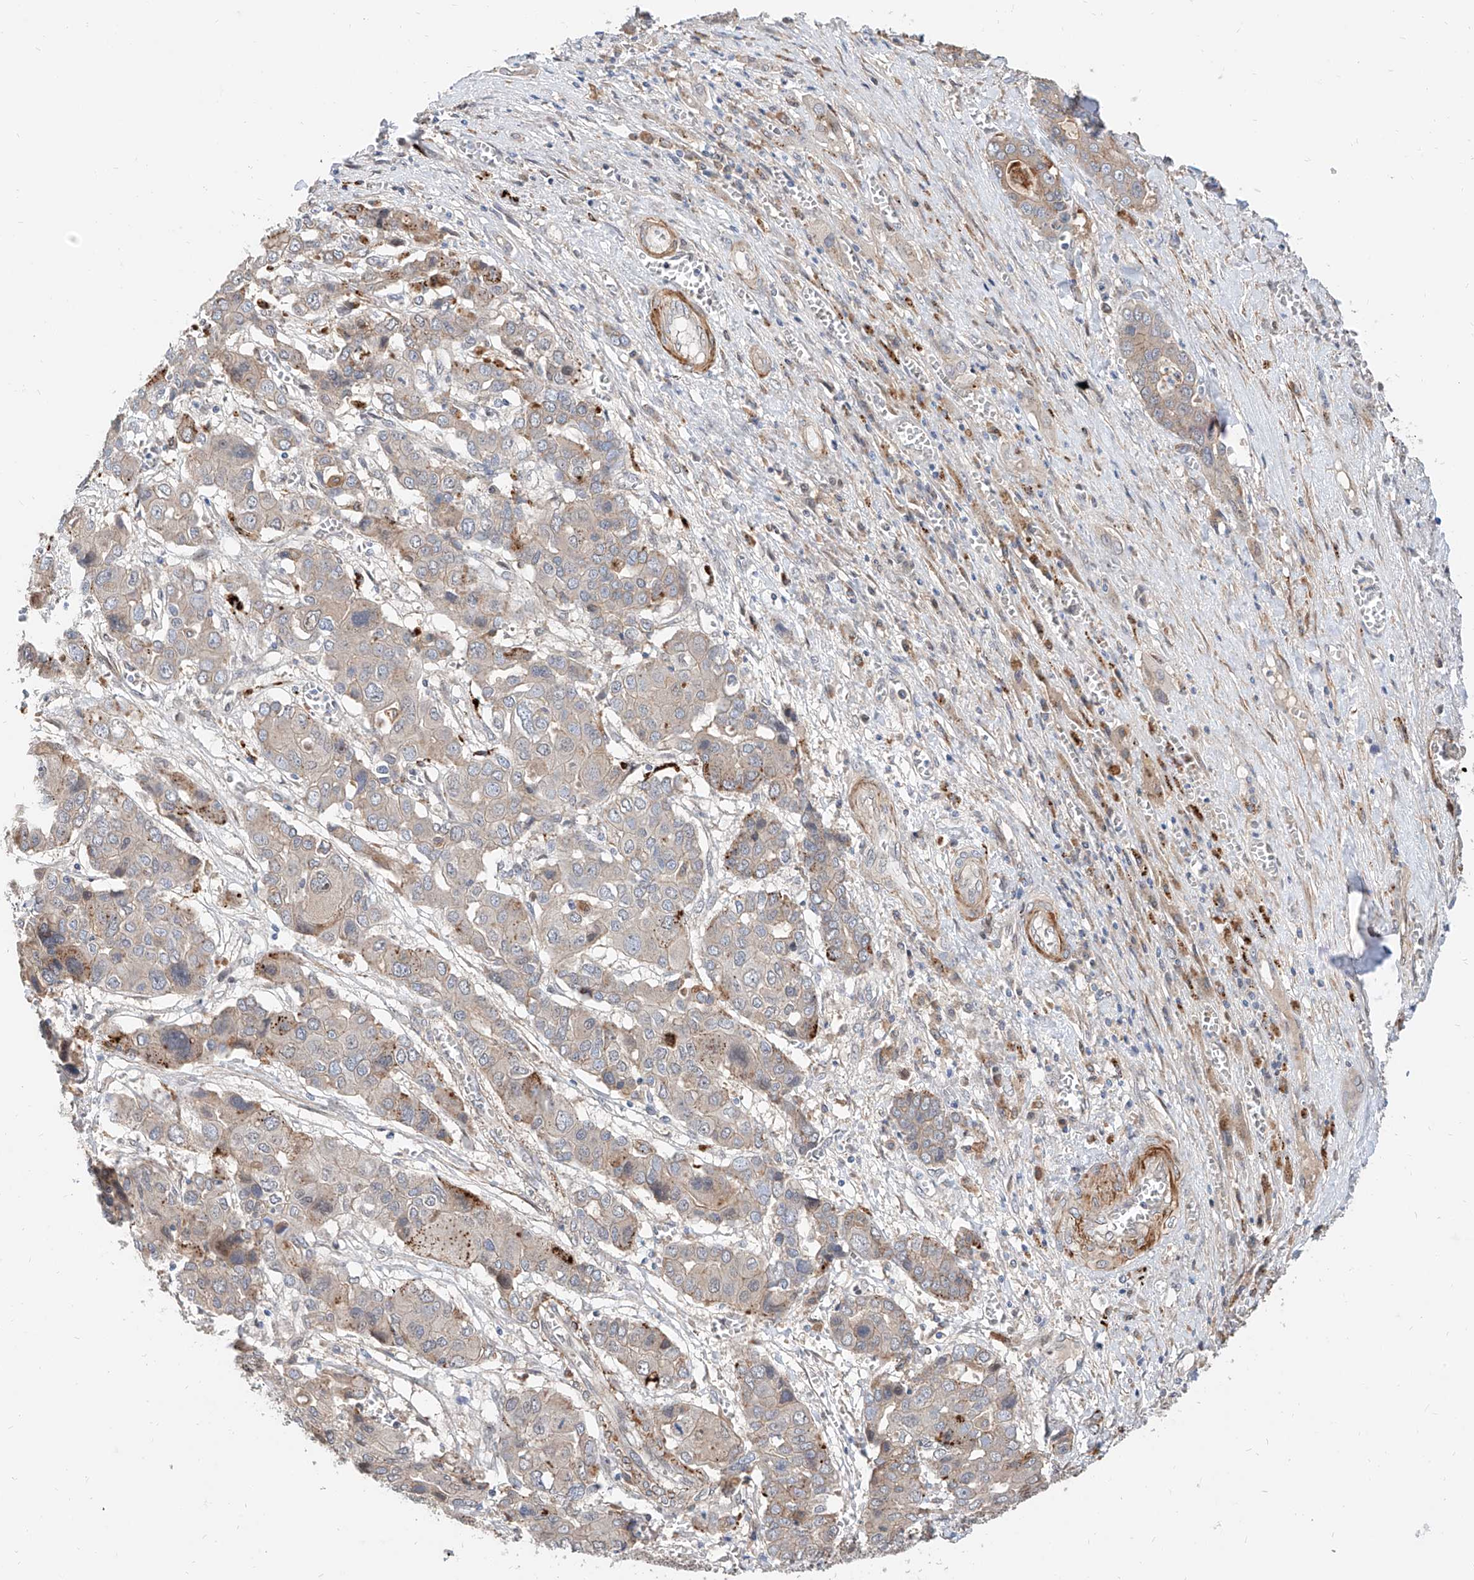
{"staining": {"intensity": "moderate", "quantity": "<25%", "location": "cytoplasmic/membranous"}, "tissue": "liver cancer", "cell_type": "Tumor cells", "image_type": "cancer", "snomed": [{"axis": "morphology", "description": "Cholangiocarcinoma"}, {"axis": "topography", "description": "Liver"}], "caption": "The immunohistochemical stain highlights moderate cytoplasmic/membranous expression in tumor cells of liver cancer (cholangiocarcinoma) tissue.", "gene": "MAGEE2", "patient": {"sex": "male", "age": 67}}